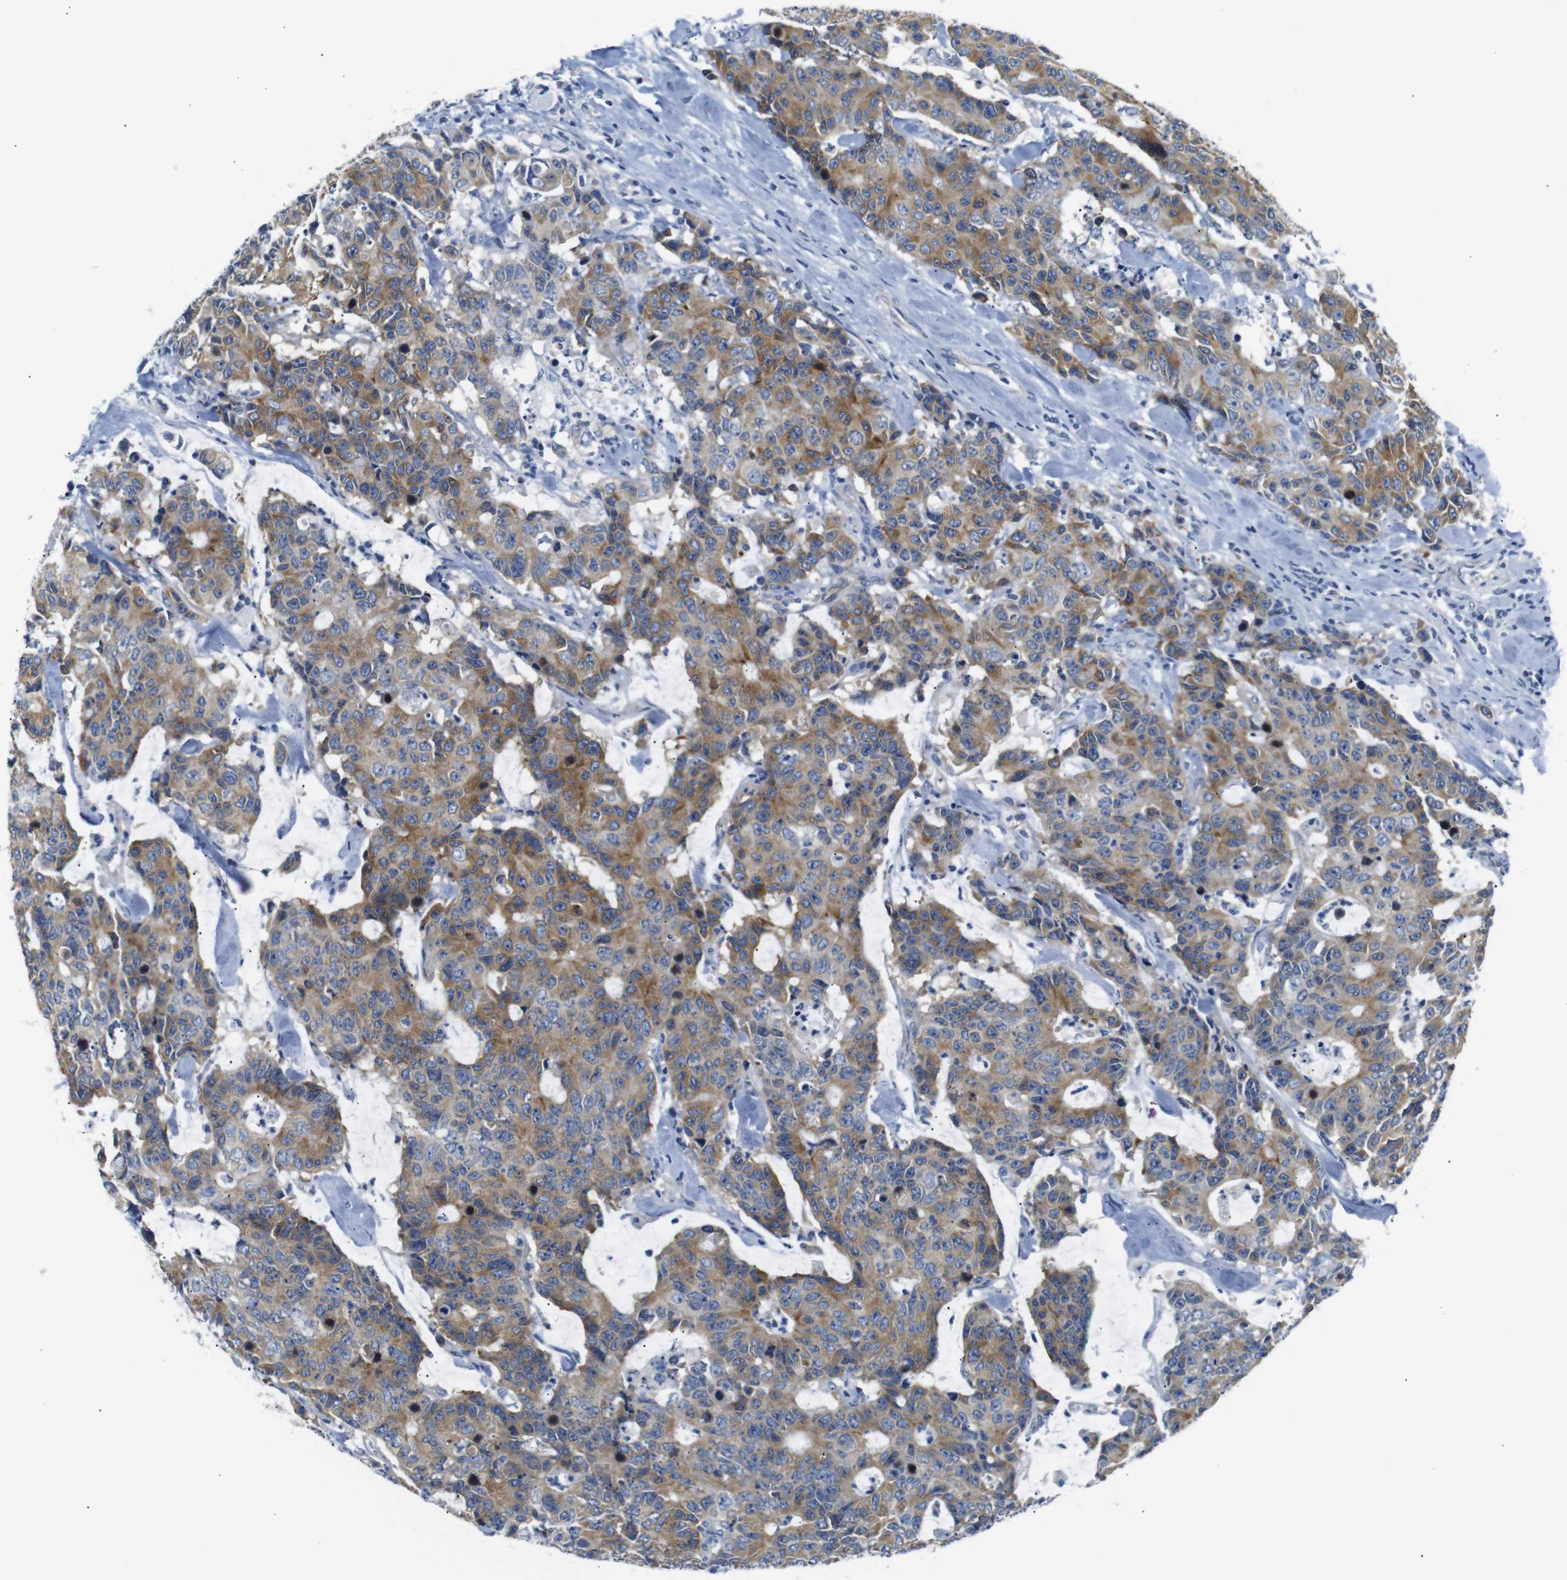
{"staining": {"intensity": "moderate", "quantity": ">75%", "location": "cytoplasmic/membranous"}, "tissue": "colorectal cancer", "cell_type": "Tumor cells", "image_type": "cancer", "snomed": [{"axis": "morphology", "description": "Adenocarcinoma, NOS"}, {"axis": "topography", "description": "Colon"}], "caption": "An immunohistochemistry (IHC) image of neoplastic tissue is shown. Protein staining in brown labels moderate cytoplasmic/membranous positivity in colorectal adenocarcinoma within tumor cells.", "gene": "DCP1A", "patient": {"sex": "female", "age": 86}}